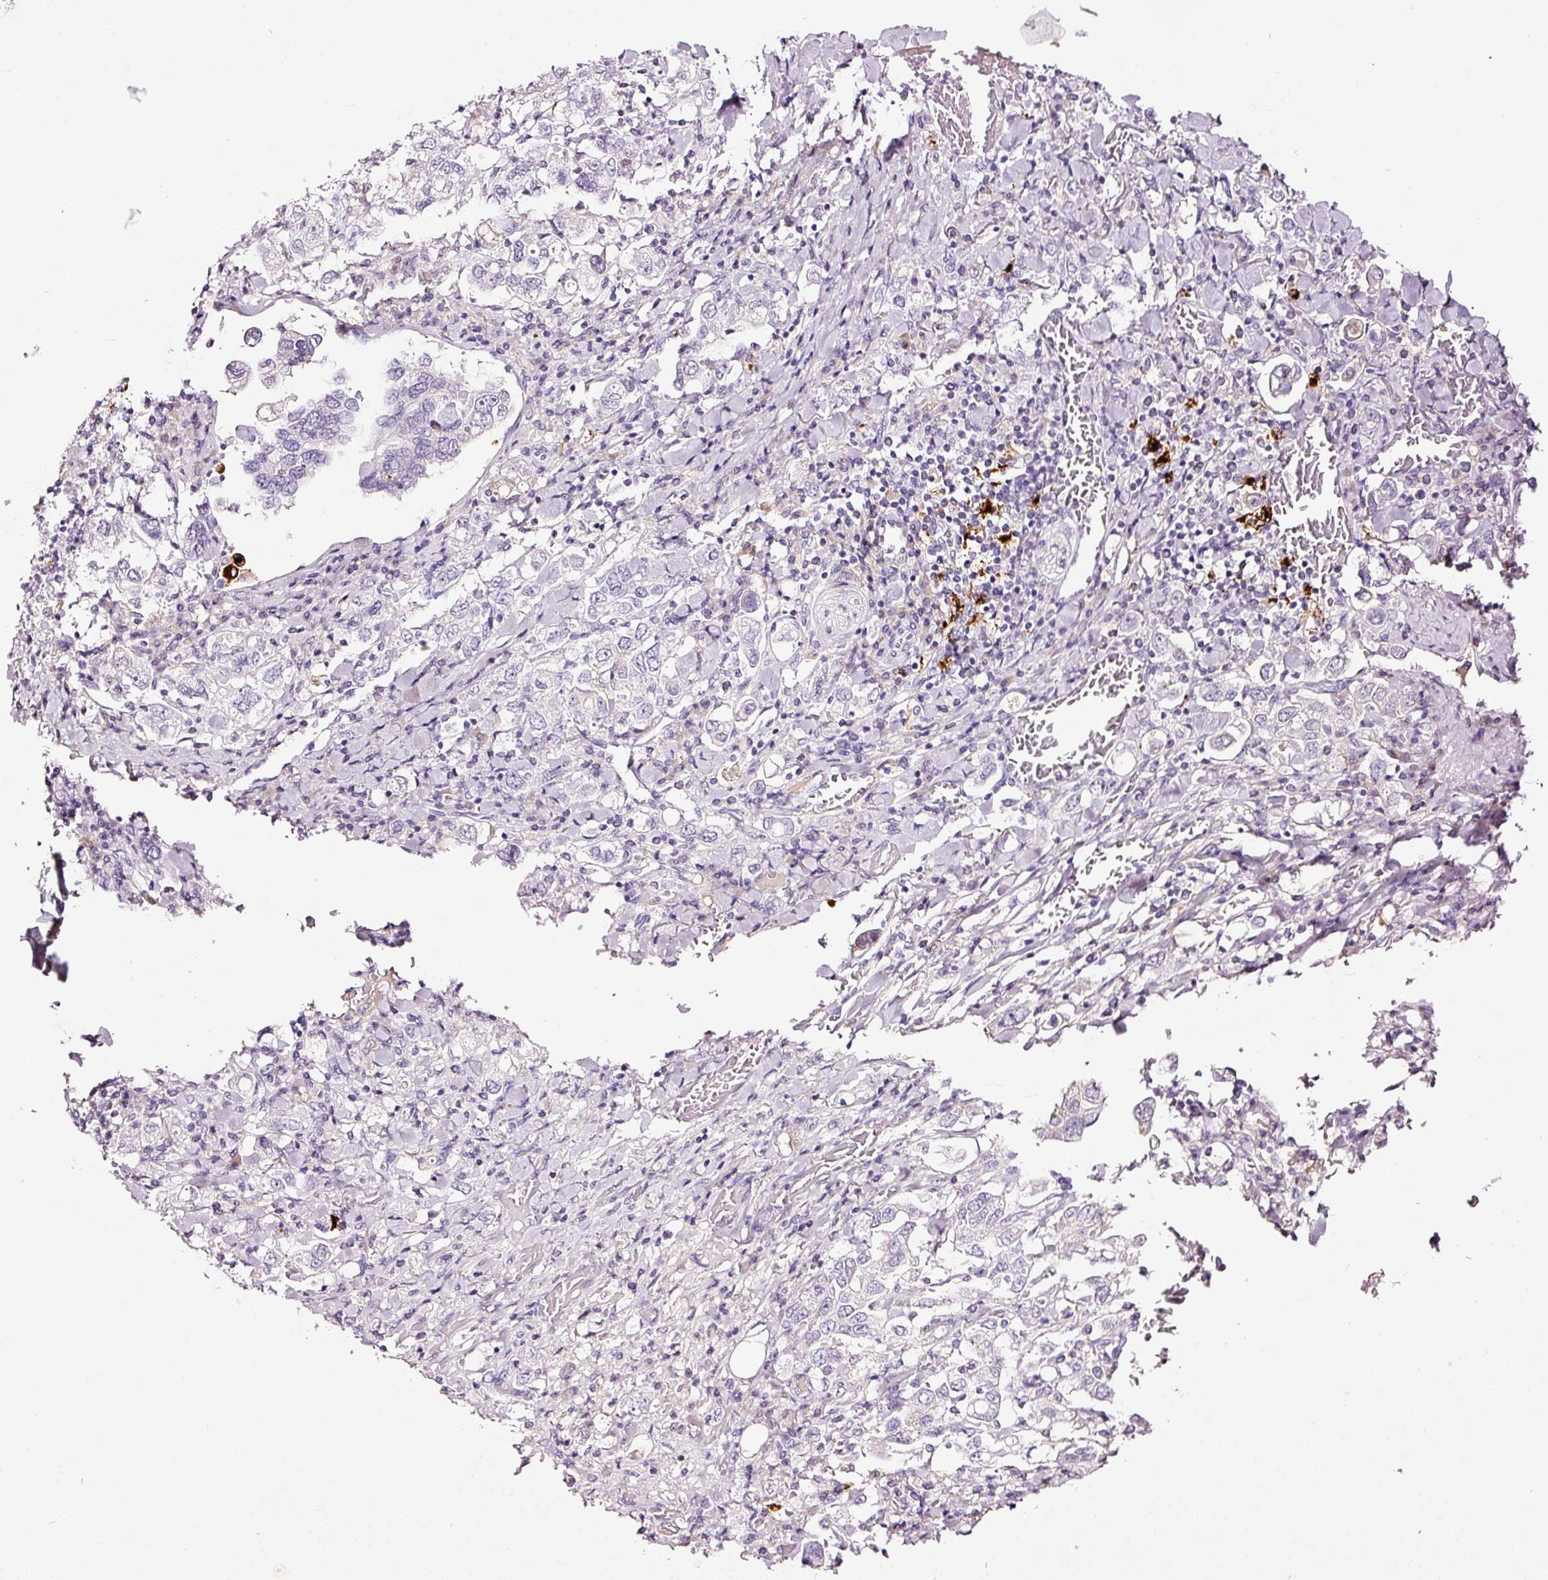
{"staining": {"intensity": "negative", "quantity": "none", "location": "none"}, "tissue": "stomach cancer", "cell_type": "Tumor cells", "image_type": "cancer", "snomed": [{"axis": "morphology", "description": "Adenocarcinoma, NOS"}, {"axis": "topography", "description": "Stomach, upper"}], "caption": "IHC photomicrograph of neoplastic tissue: human adenocarcinoma (stomach) stained with DAB shows no significant protein staining in tumor cells. (DAB IHC visualized using brightfield microscopy, high magnification).", "gene": "LAMP3", "patient": {"sex": "male", "age": 62}}